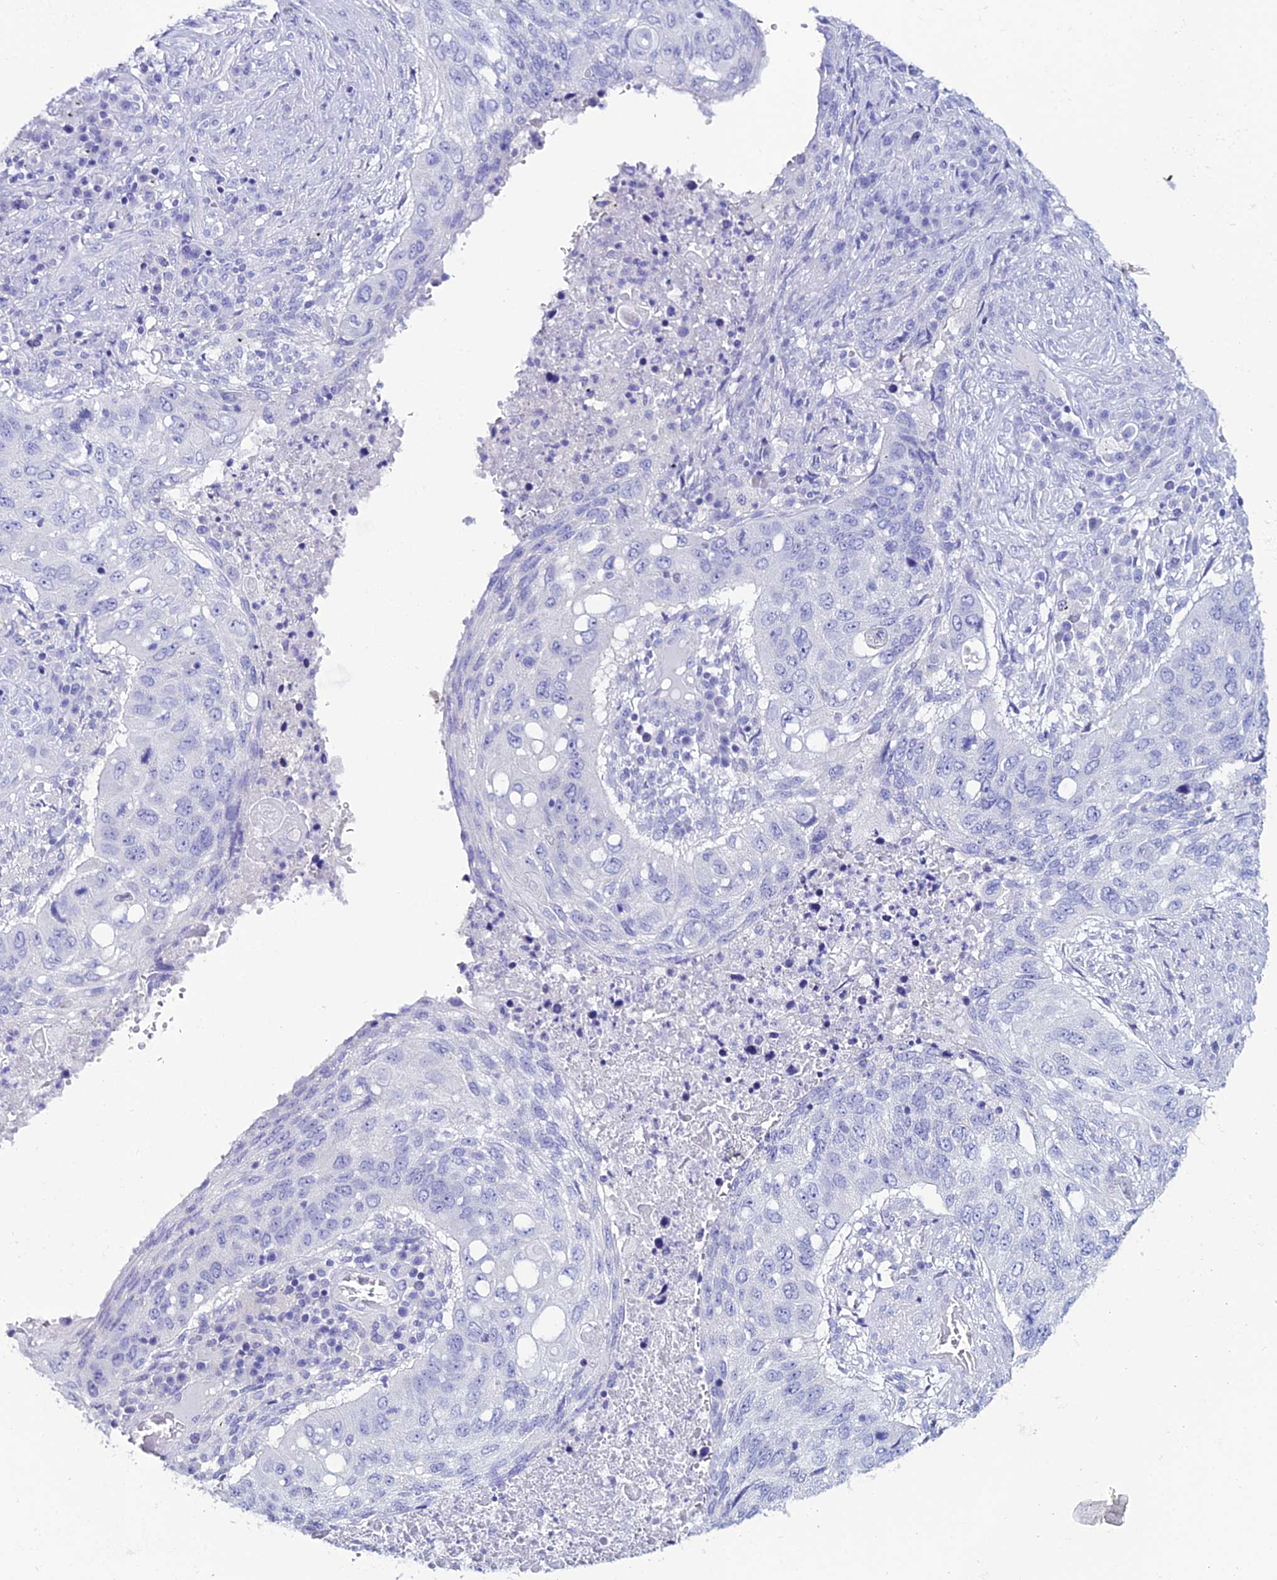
{"staining": {"intensity": "negative", "quantity": "none", "location": "none"}, "tissue": "lung cancer", "cell_type": "Tumor cells", "image_type": "cancer", "snomed": [{"axis": "morphology", "description": "Squamous cell carcinoma, NOS"}, {"axis": "topography", "description": "Lung"}], "caption": "An IHC image of lung cancer is shown. There is no staining in tumor cells of lung cancer.", "gene": "OR4D5", "patient": {"sex": "female", "age": 63}}